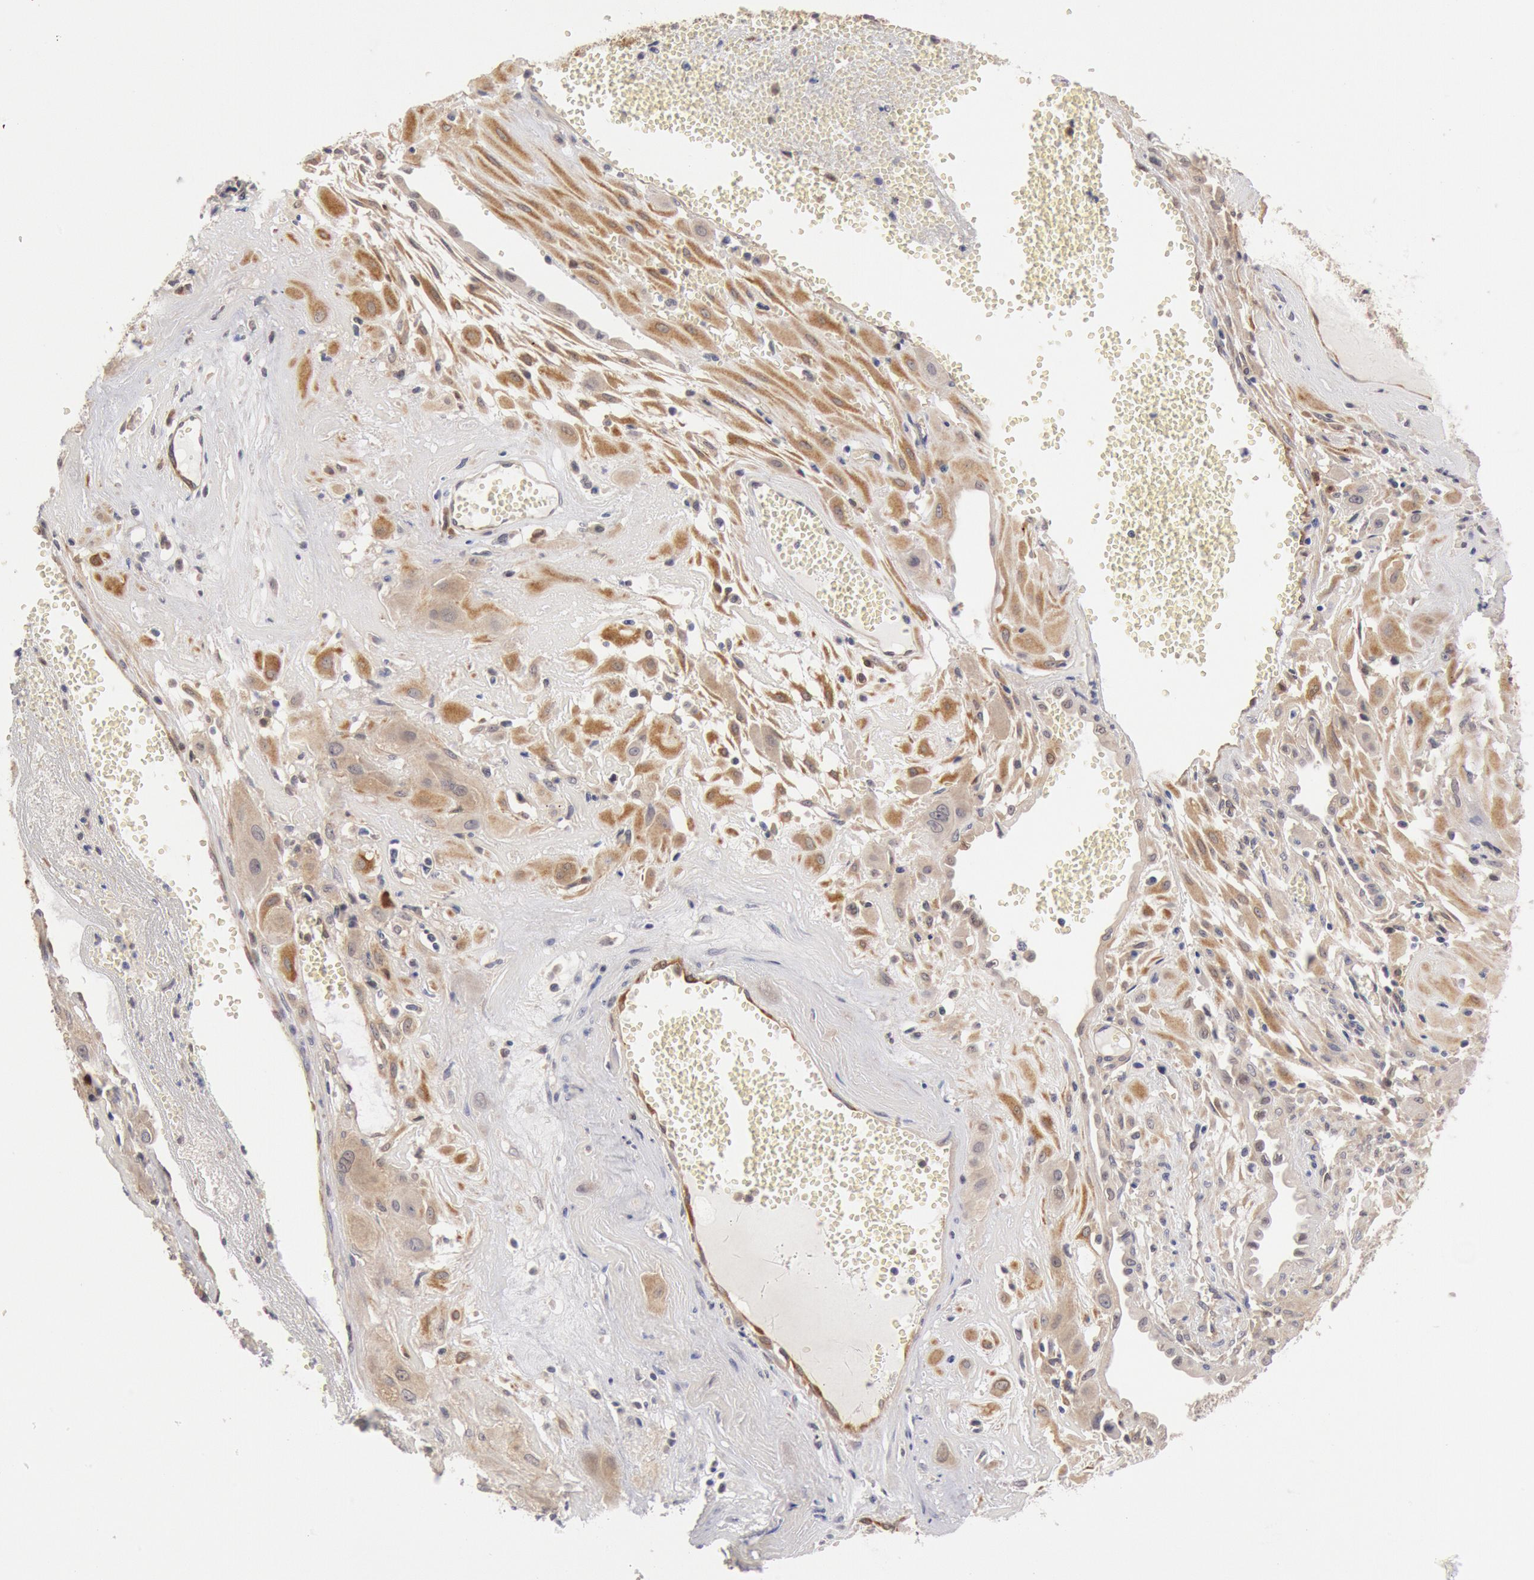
{"staining": {"intensity": "moderate", "quantity": "25%-75%", "location": "cytoplasmic/membranous"}, "tissue": "cervical cancer", "cell_type": "Tumor cells", "image_type": "cancer", "snomed": [{"axis": "morphology", "description": "Squamous cell carcinoma, NOS"}, {"axis": "topography", "description": "Cervix"}], "caption": "Human cervical cancer (squamous cell carcinoma) stained with a protein marker displays moderate staining in tumor cells.", "gene": "DNAJA1", "patient": {"sex": "female", "age": 34}}